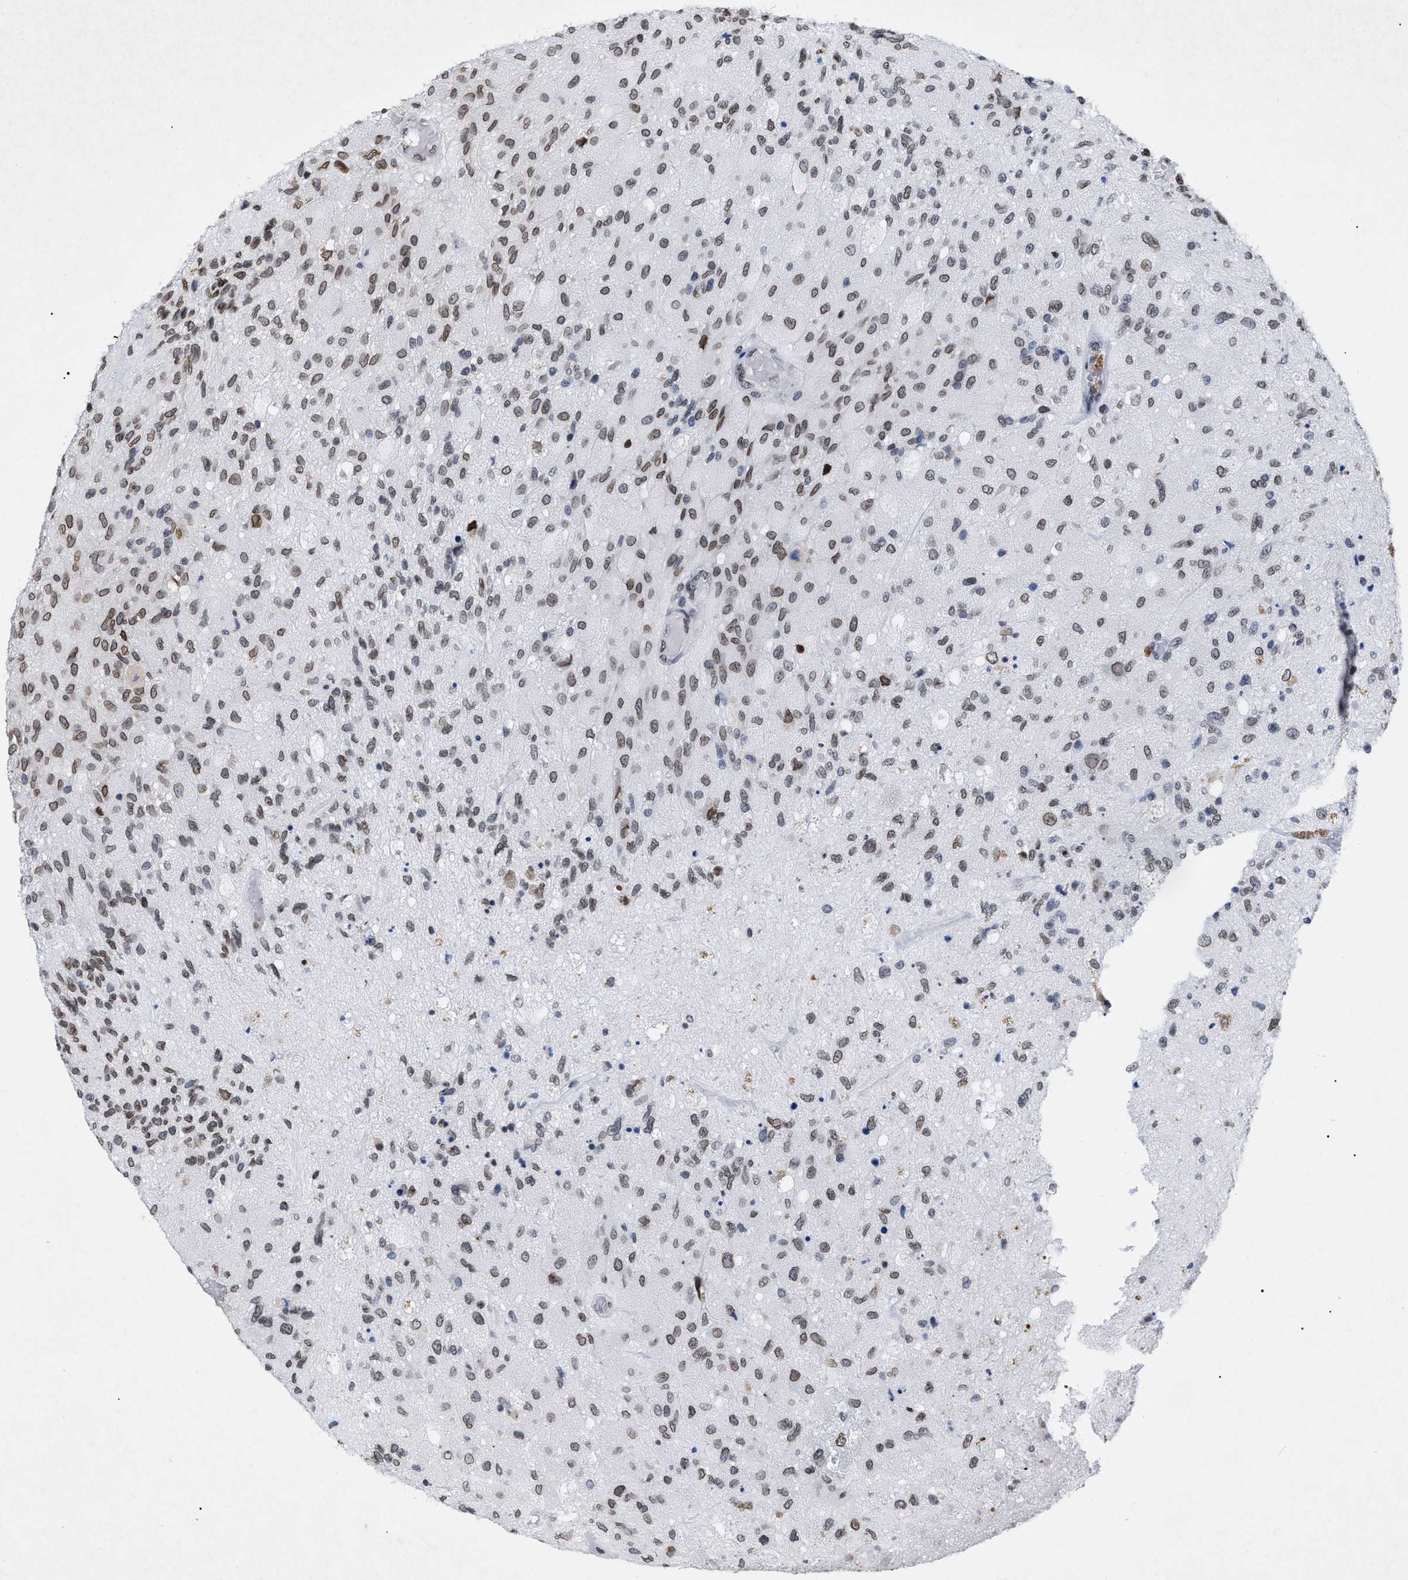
{"staining": {"intensity": "moderate", "quantity": ">75%", "location": "cytoplasmic/membranous,nuclear"}, "tissue": "glioma", "cell_type": "Tumor cells", "image_type": "cancer", "snomed": [{"axis": "morphology", "description": "Normal tissue, NOS"}, {"axis": "morphology", "description": "Glioma, malignant, High grade"}, {"axis": "topography", "description": "Cerebral cortex"}], "caption": "There is medium levels of moderate cytoplasmic/membranous and nuclear staining in tumor cells of glioma, as demonstrated by immunohistochemical staining (brown color).", "gene": "TPR", "patient": {"sex": "male", "age": 77}}